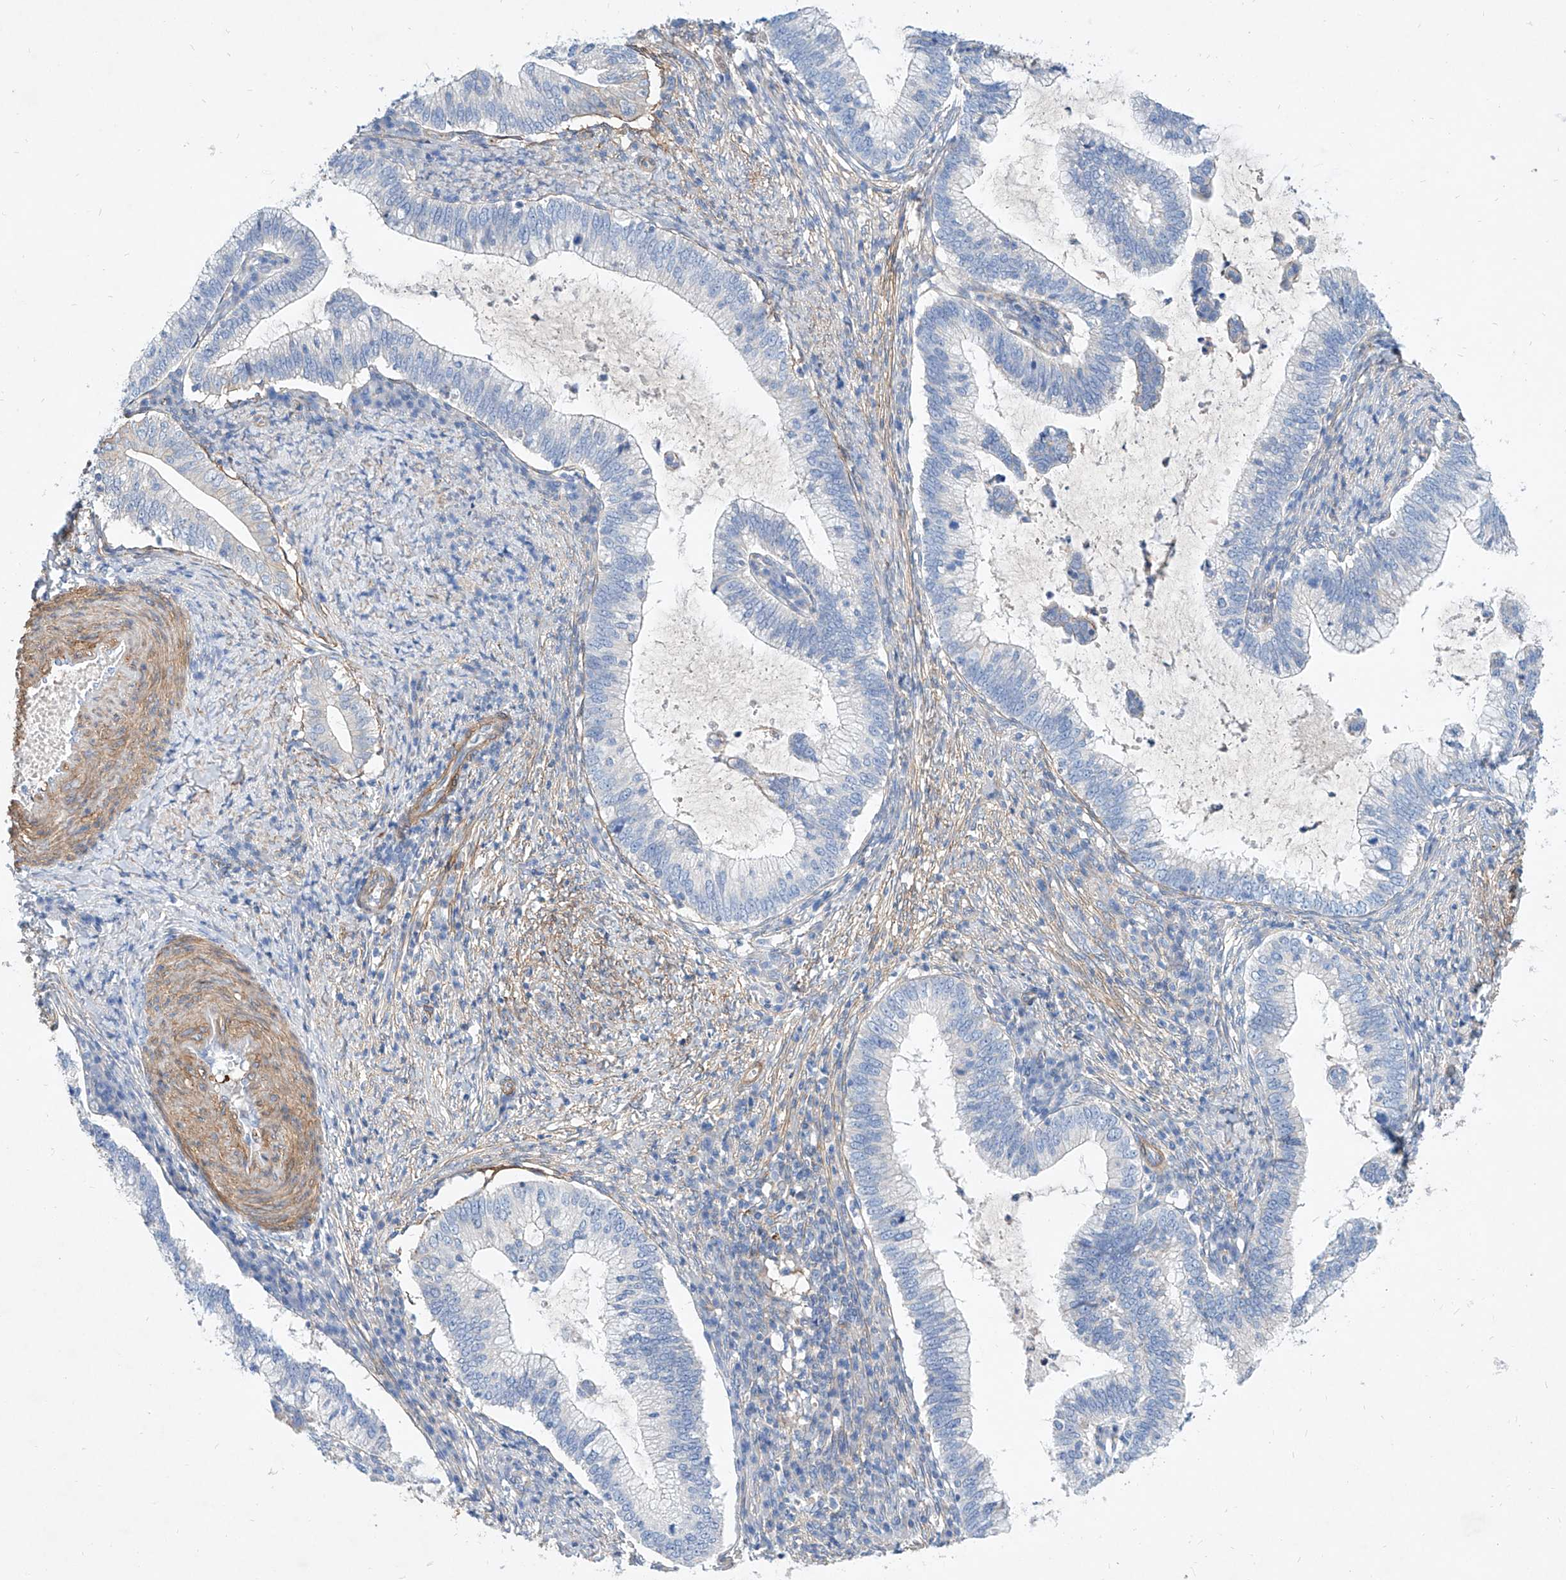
{"staining": {"intensity": "negative", "quantity": "none", "location": "none"}, "tissue": "cervical cancer", "cell_type": "Tumor cells", "image_type": "cancer", "snomed": [{"axis": "morphology", "description": "Adenocarcinoma, NOS"}, {"axis": "topography", "description": "Cervix"}], "caption": "High magnification brightfield microscopy of cervical cancer stained with DAB (brown) and counterstained with hematoxylin (blue): tumor cells show no significant expression.", "gene": "TAS2R60", "patient": {"sex": "female", "age": 36}}